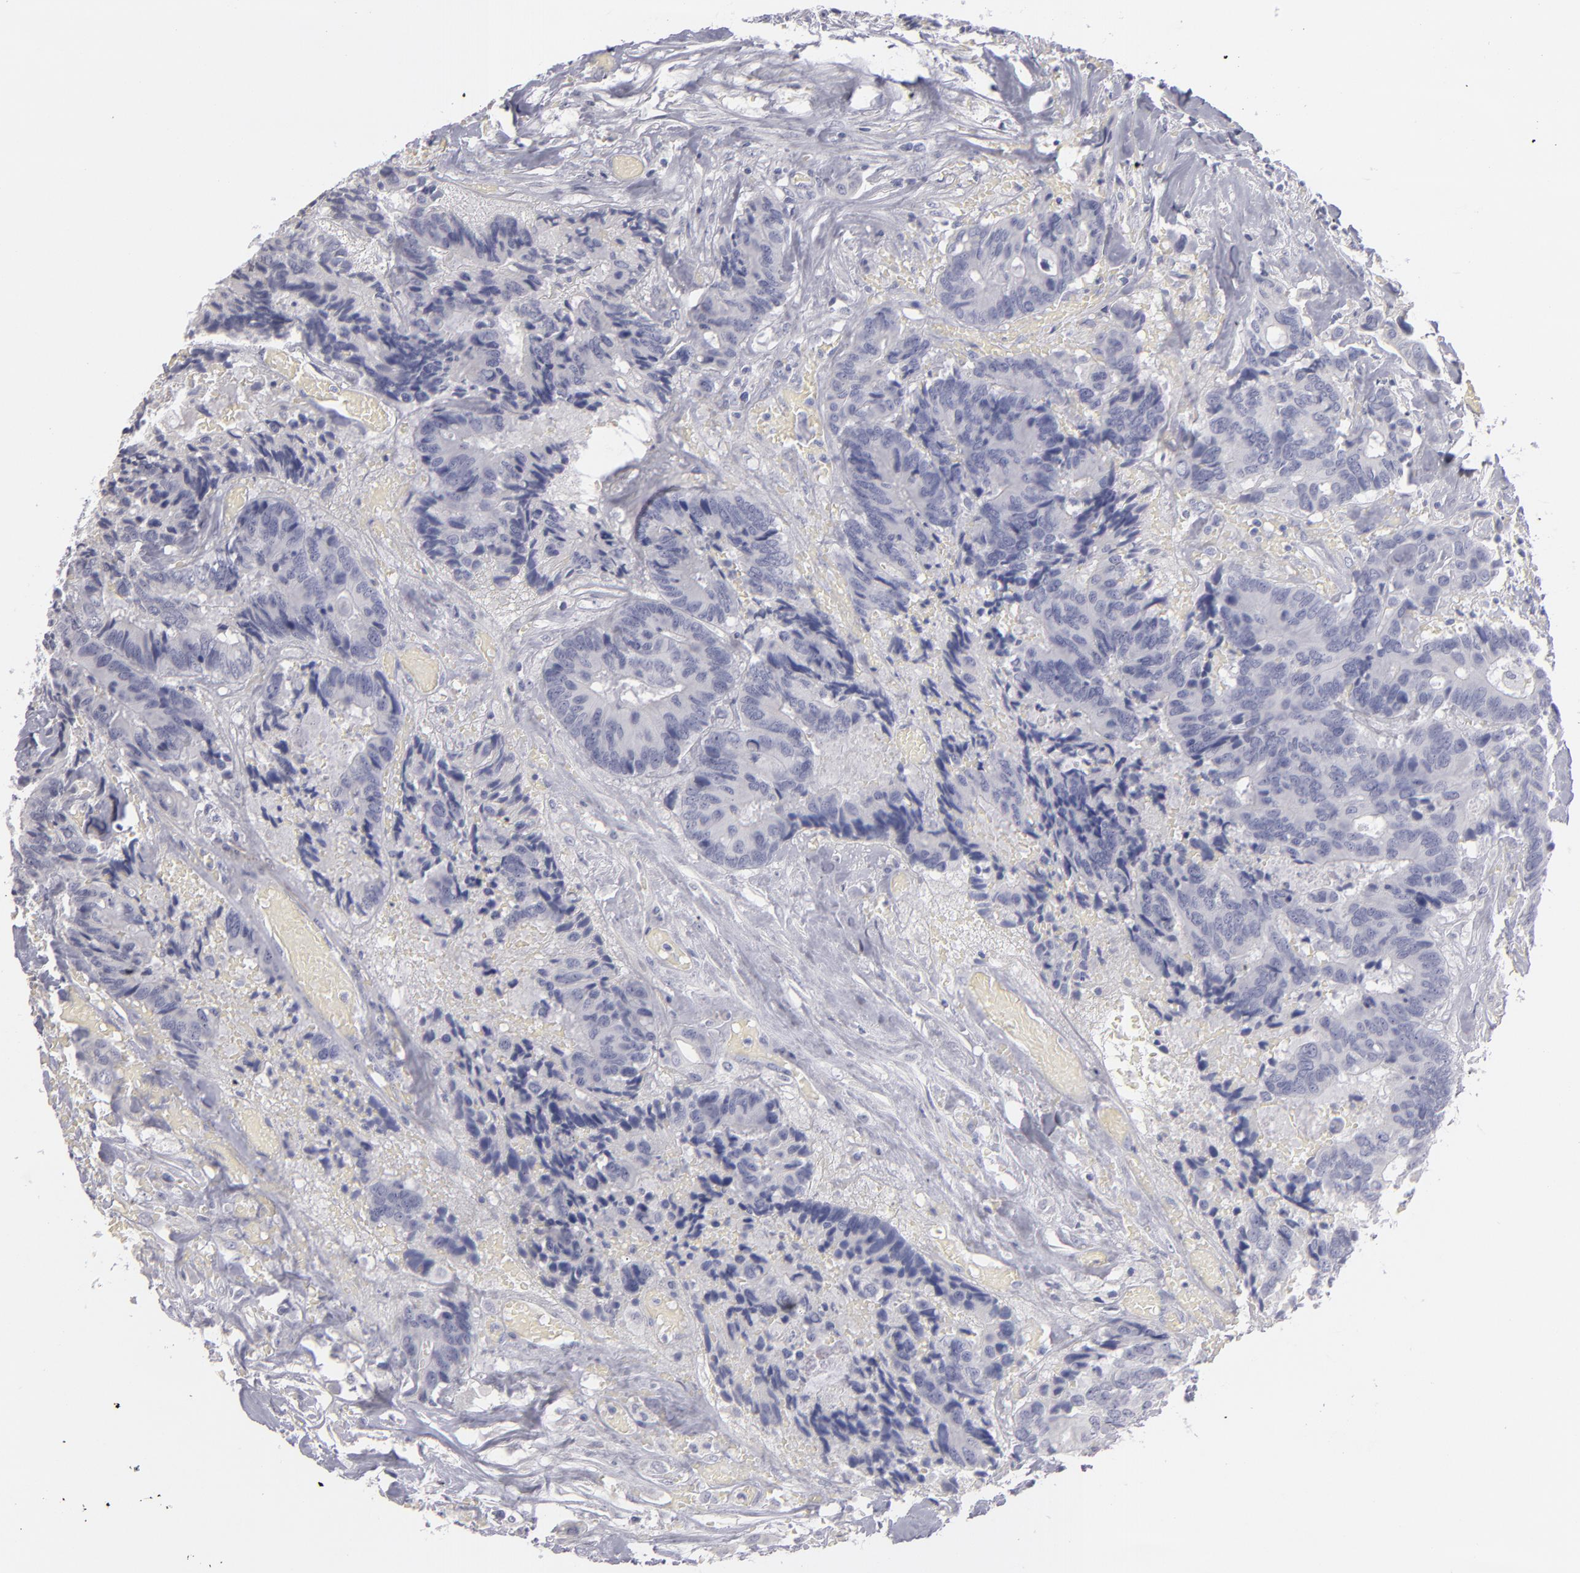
{"staining": {"intensity": "negative", "quantity": "none", "location": "none"}, "tissue": "colorectal cancer", "cell_type": "Tumor cells", "image_type": "cancer", "snomed": [{"axis": "morphology", "description": "Adenocarcinoma, NOS"}, {"axis": "topography", "description": "Rectum"}], "caption": "Immunohistochemistry image of adenocarcinoma (colorectal) stained for a protein (brown), which shows no positivity in tumor cells.", "gene": "MYH11", "patient": {"sex": "male", "age": 55}}